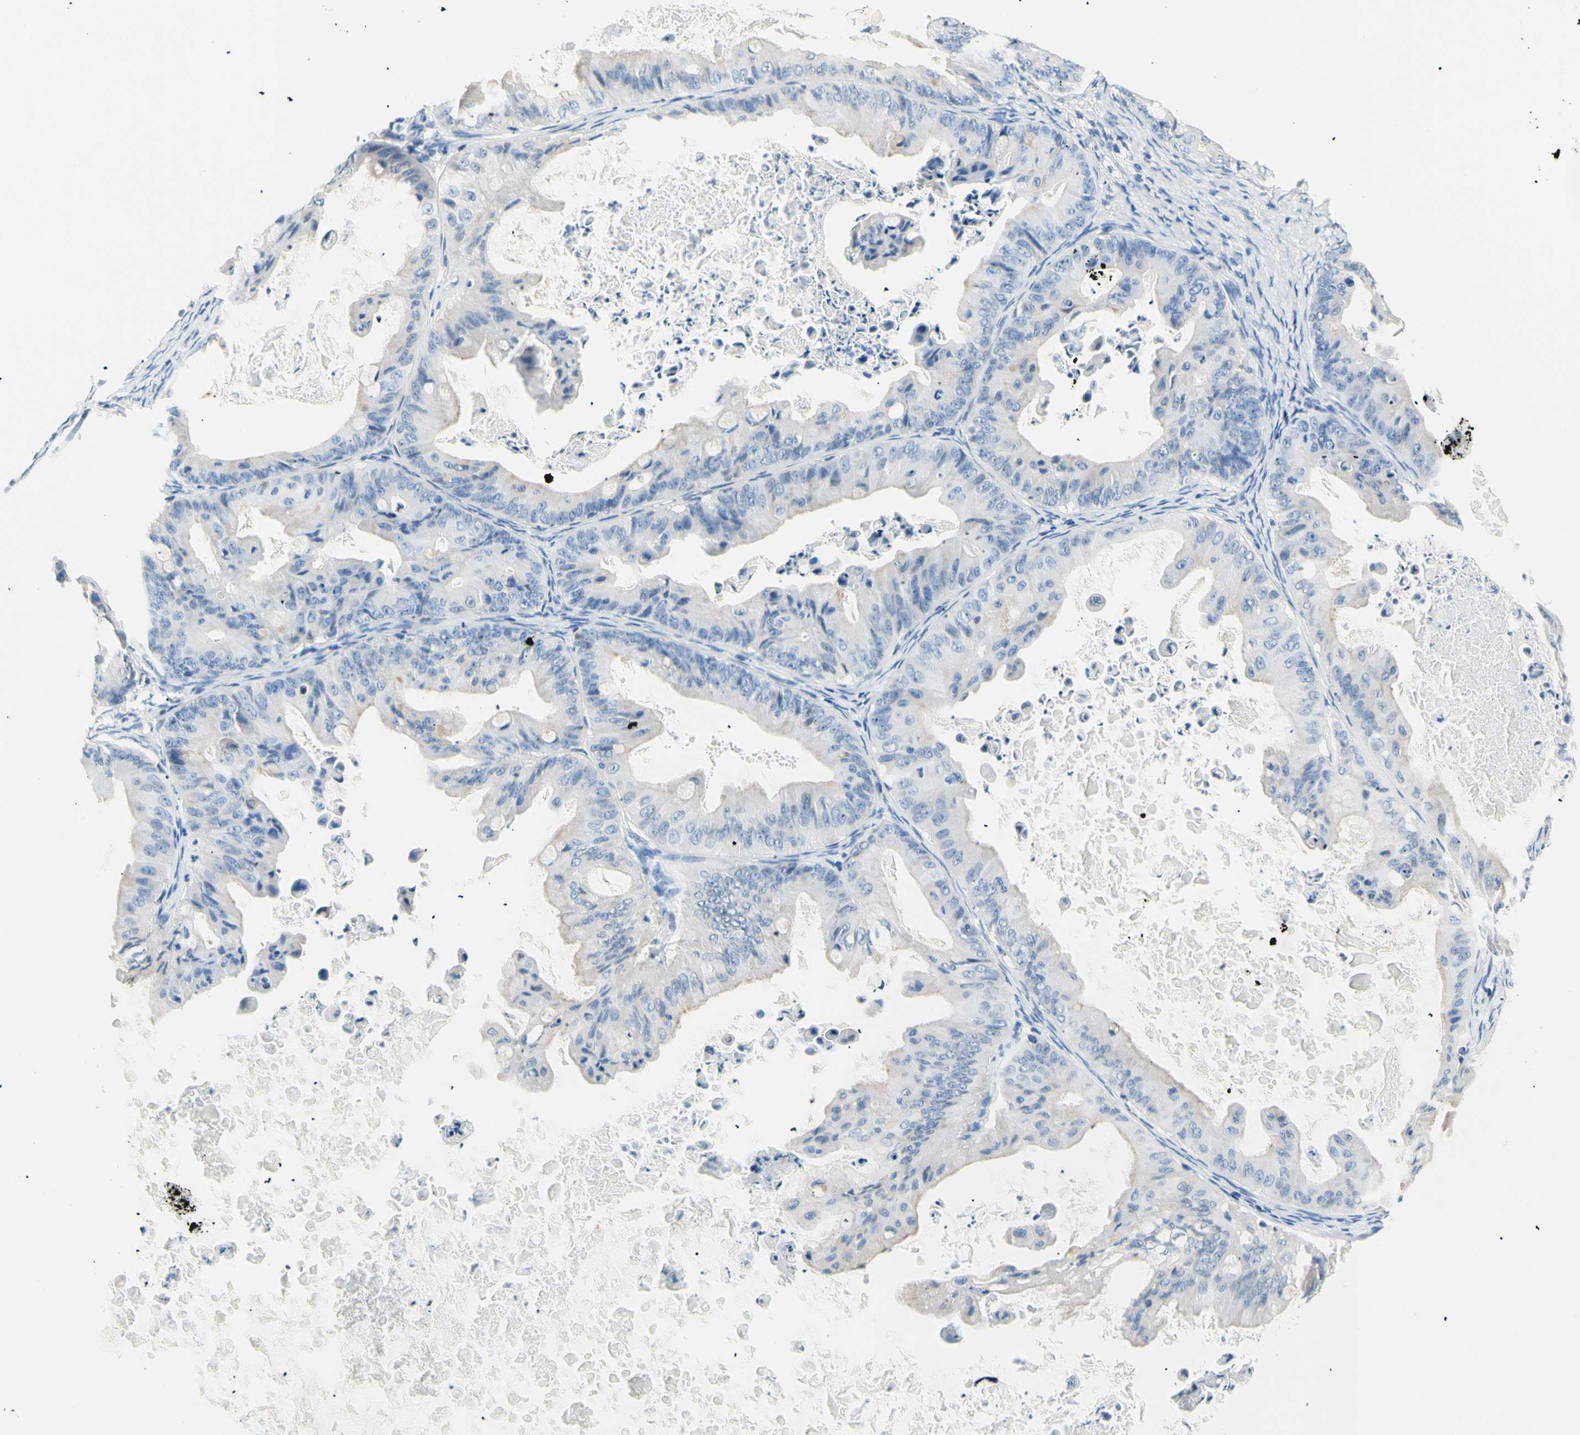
{"staining": {"intensity": "negative", "quantity": "none", "location": "none"}, "tissue": "ovarian cancer", "cell_type": "Tumor cells", "image_type": "cancer", "snomed": [{"axis": "morphology", "description": "Cystadenocarcinoma, mucinous, NOS"}, {"axis": "topography", "description": "Ovary"}], "caption": "IHC histopathology image of human ovarian cancer stained for a protein (brown), which shows no positivity in tumor cells. (Stains: DAB IHC with hematoxylin counter stain, Microscopy: brightfield microscopy at high magnification).", "gene": "HPCA", "patient": {"sex": "female", "age": 37}}